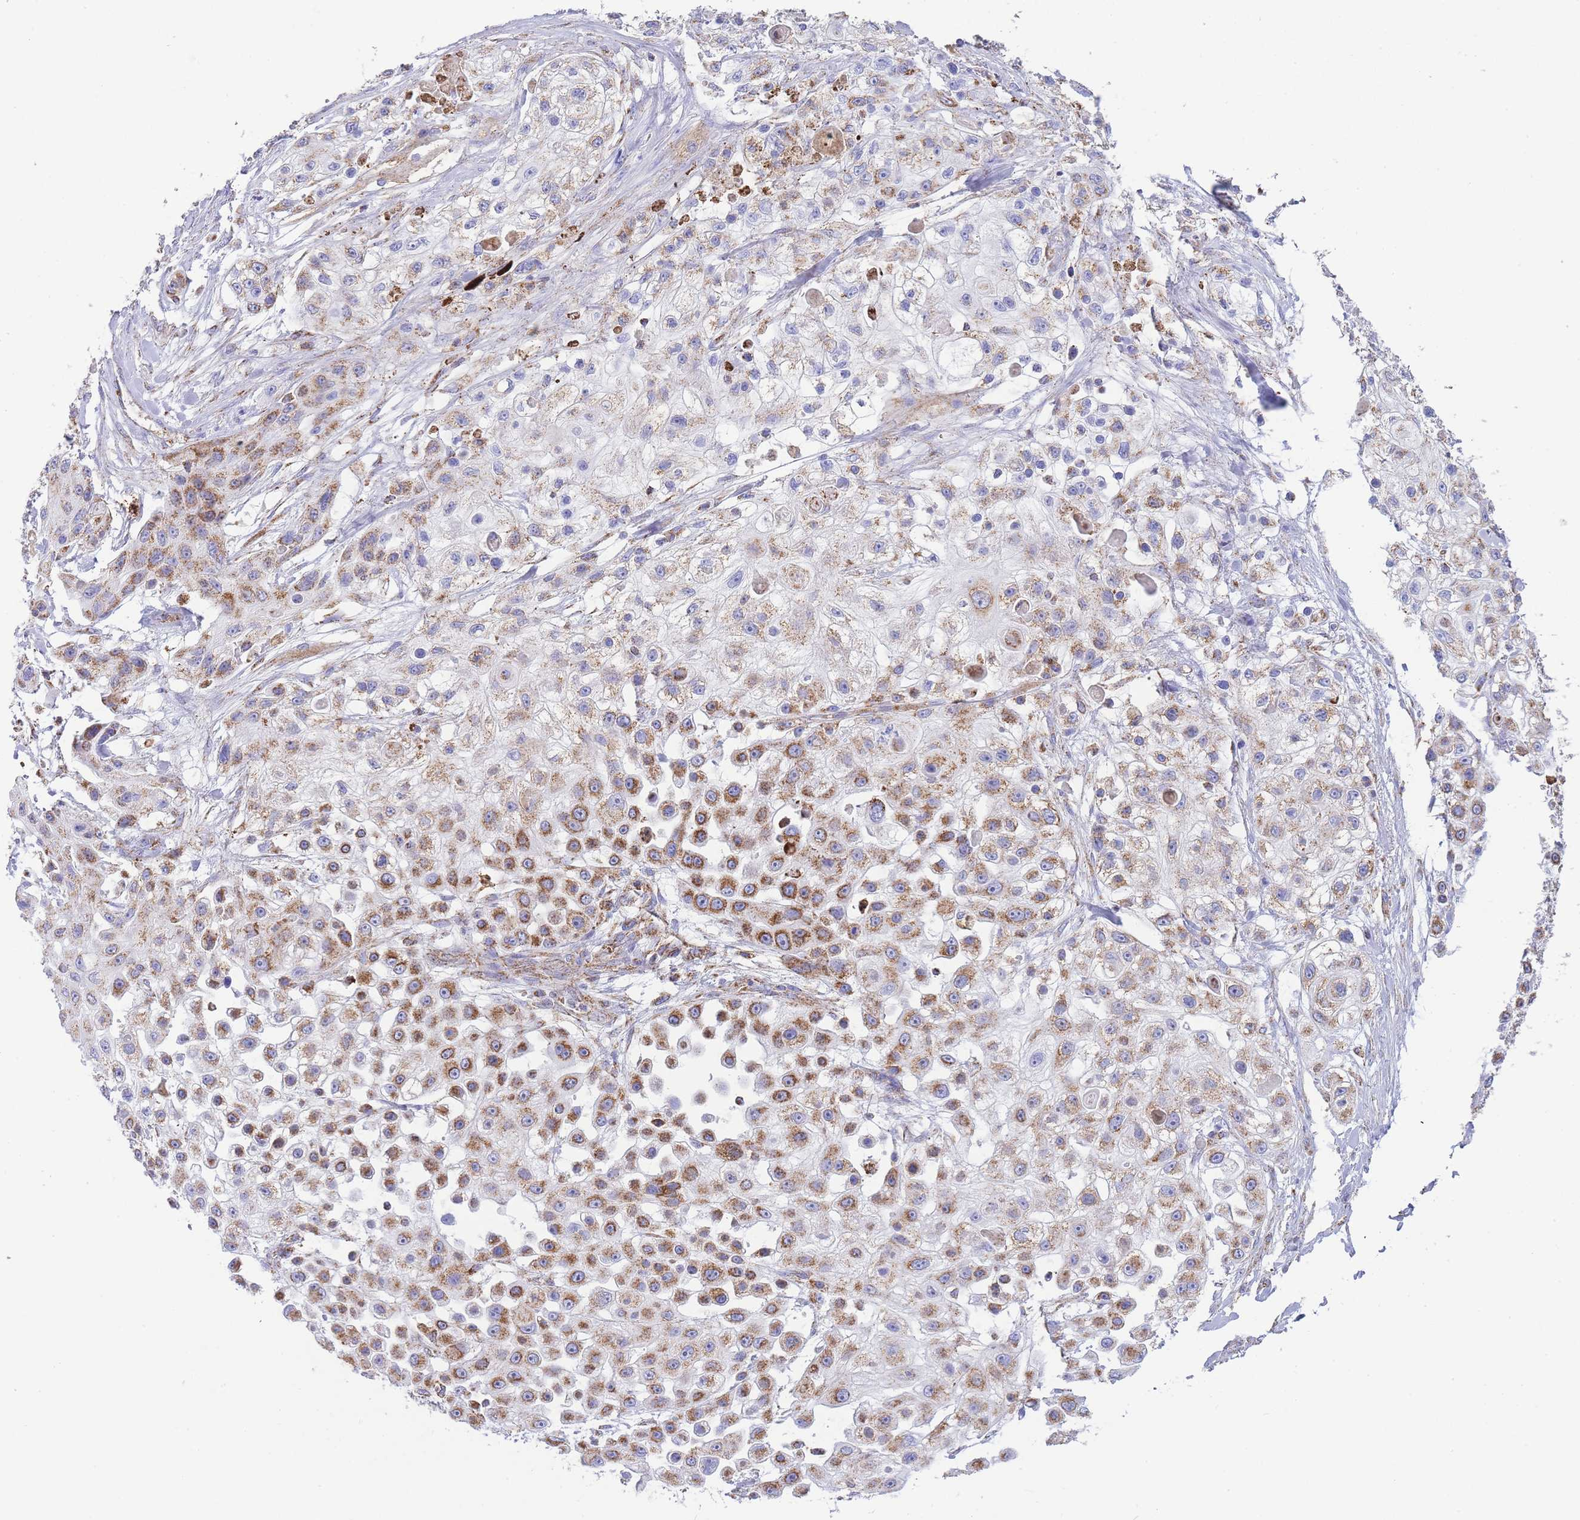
{"staining": {"intensity": "moderate", "quantity": ">75%", "location": "cytoplasmic/membranous"}, "tissue": "skin cancer", "cell_type": "Tumor cells", "image_type": "cancer", "snomed": [{"axis": "morphology", "description": "Squamous cell carcinoma, NOS"}, {"axis": "topography", "description": "Skin"}], "caption": "This photomicrograph displays squamous cell carcinoma (skin) stained with immunohistochemistry (IHC) to label a protein in brown. The cytoplasmic/membranous of tumor cells show moderate positivity for the protein. Nuclei are counter-stained blue.", "gene": "GSTM1", "patient": {"sex": "male", "age": 67}}